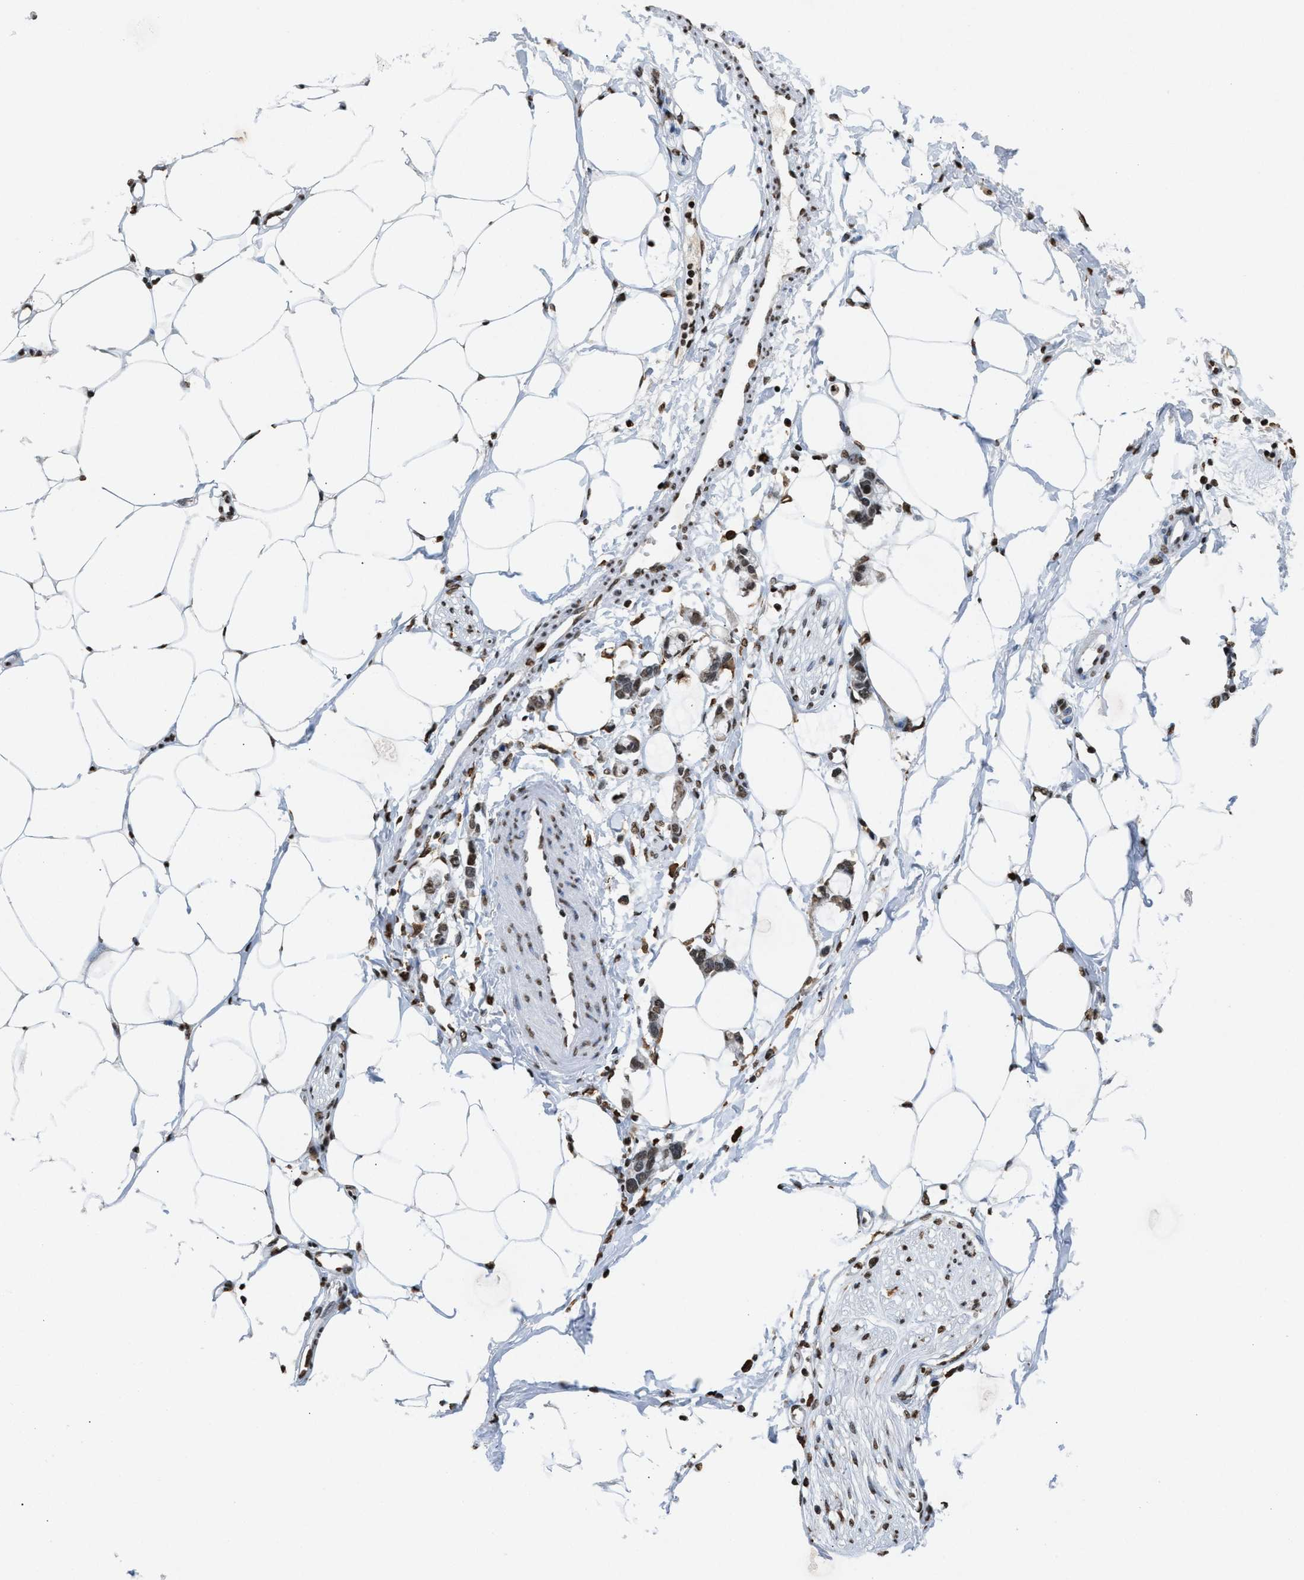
{"staining": {"intensity": "moderate", "quantity": ">75%", "location": "nuclear"}, "tissue": "adipose tissue", "cell_type": "Adipocytes", "image_type": "normal", "snomed": [{"axis": "morphology", "description": "Normal tissue, NOS"}, {"axis": "morphology", "description": "Adenocarcinoma, NOS"}, {"axis": "topography", "description": "Colon"}, {"axis": "topography", "description": "Peripheral nerve tissue"}], "caption": "High-power microscopy captured an immunohistochemistry photomicrograph of benign adipose tissue, revealing moderate nuclear expression in about >75% of adipocytes. The protein of interest is stained brown, and the nuclei are stained in blue (DAB (3,3'-diaminobenzidine) IHC with brightfield microscopy, high magnification).", "gene": "NUP88", "patient": {"sex": "male", "age": 14}}